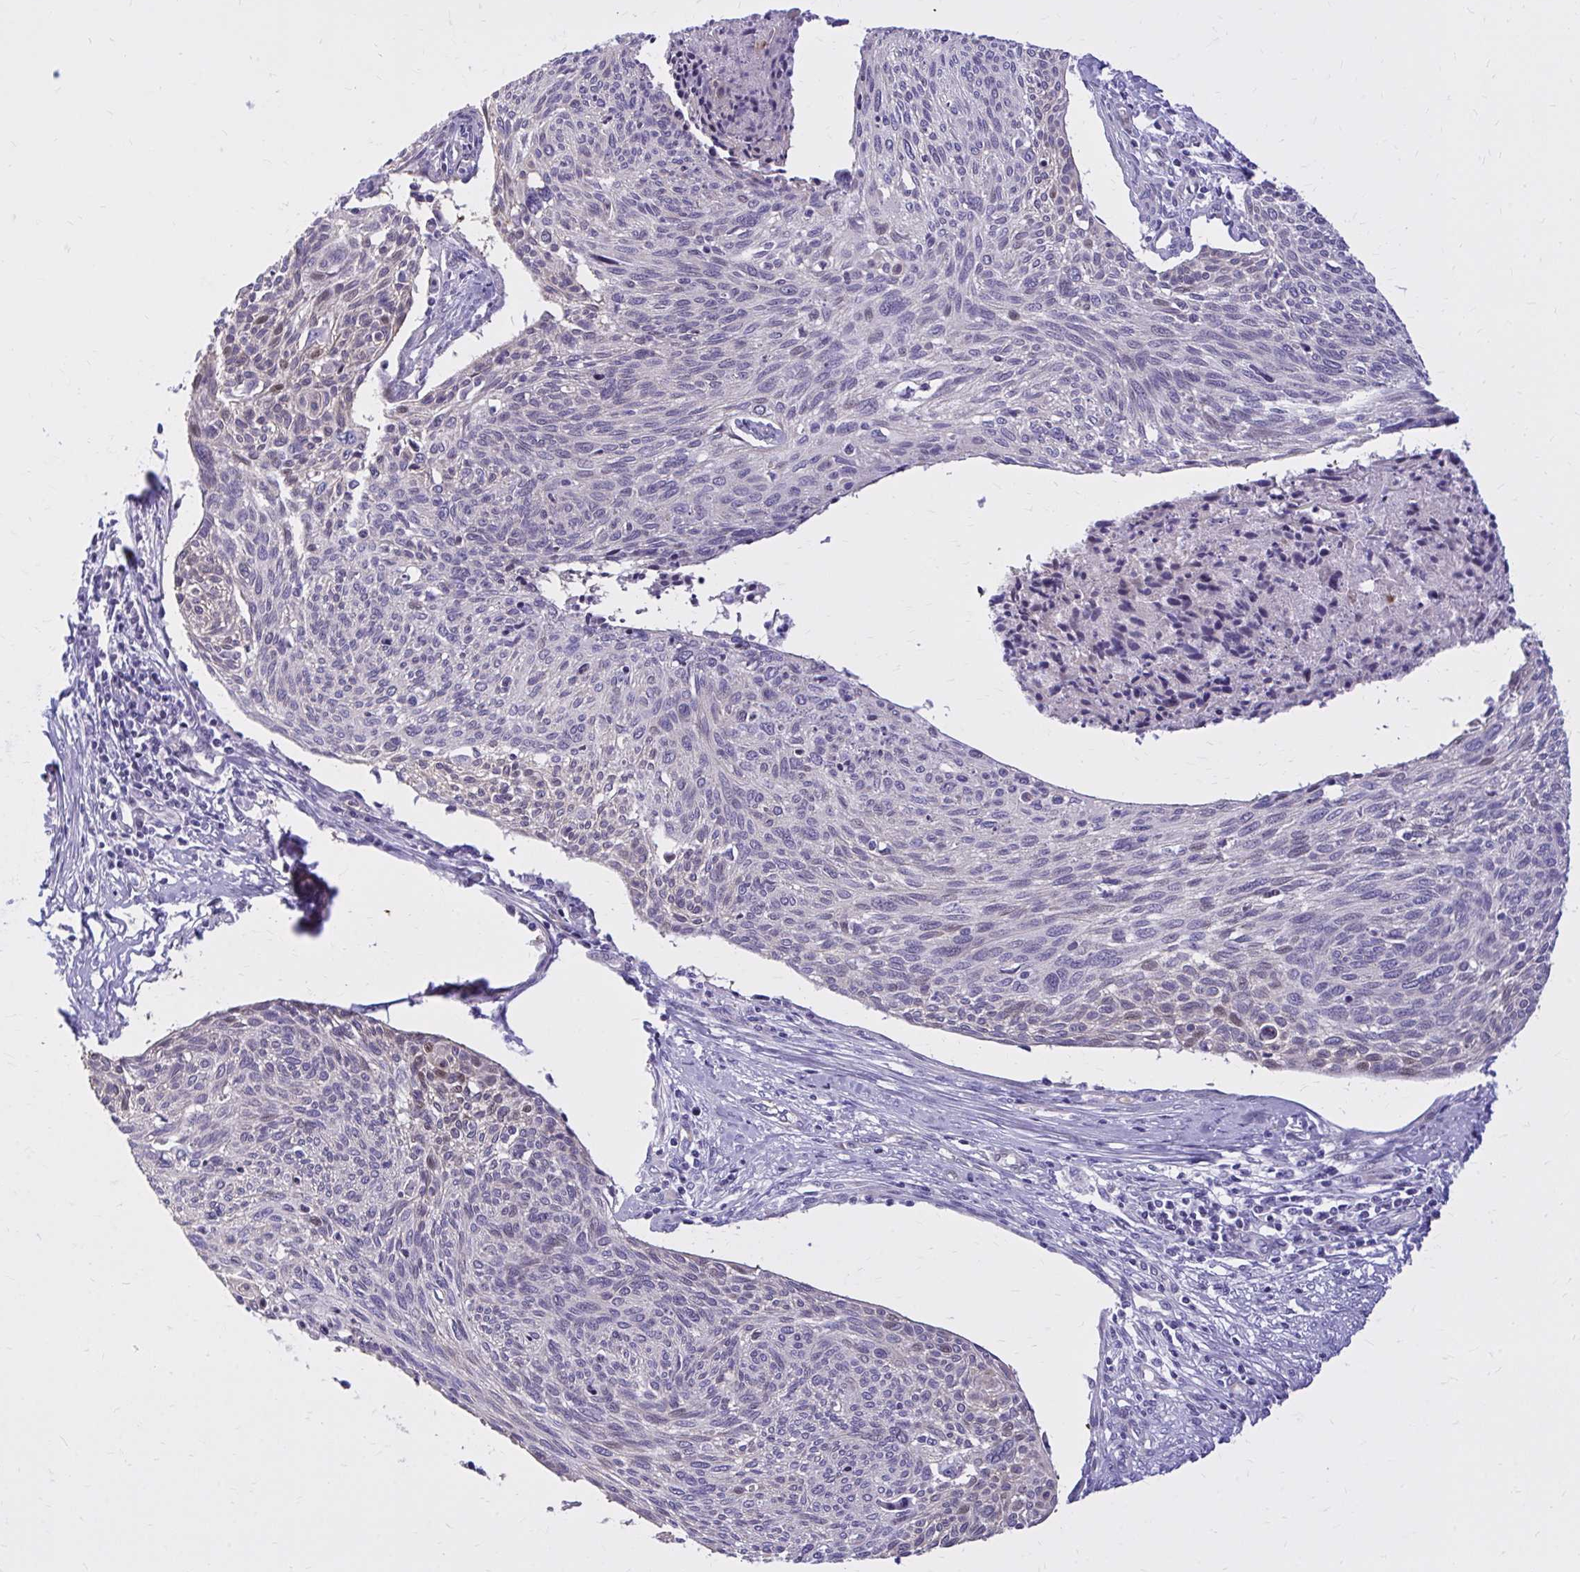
{"staining": {"intensity": "weak", "quantity": "<25%", "location": "nuclear"}, "tissue": "cervical cancer", "cell_type": "Tumor cells", "image_type": "cancer", "snomed": [{"axis": "morphology", "description": "Squamous cell carcinoma, NOS"}, {"axis": "topography", "description": "Cervix"}], "caption": "DAB (3,3'-diaminobenzidine) immunohistochemical staining of human squamous cell carcinoma (cervical) shows no significant expression in tumor cells.", "gene": "ADAMTSL1", "patient": {"sex": "female", "age": 49}}